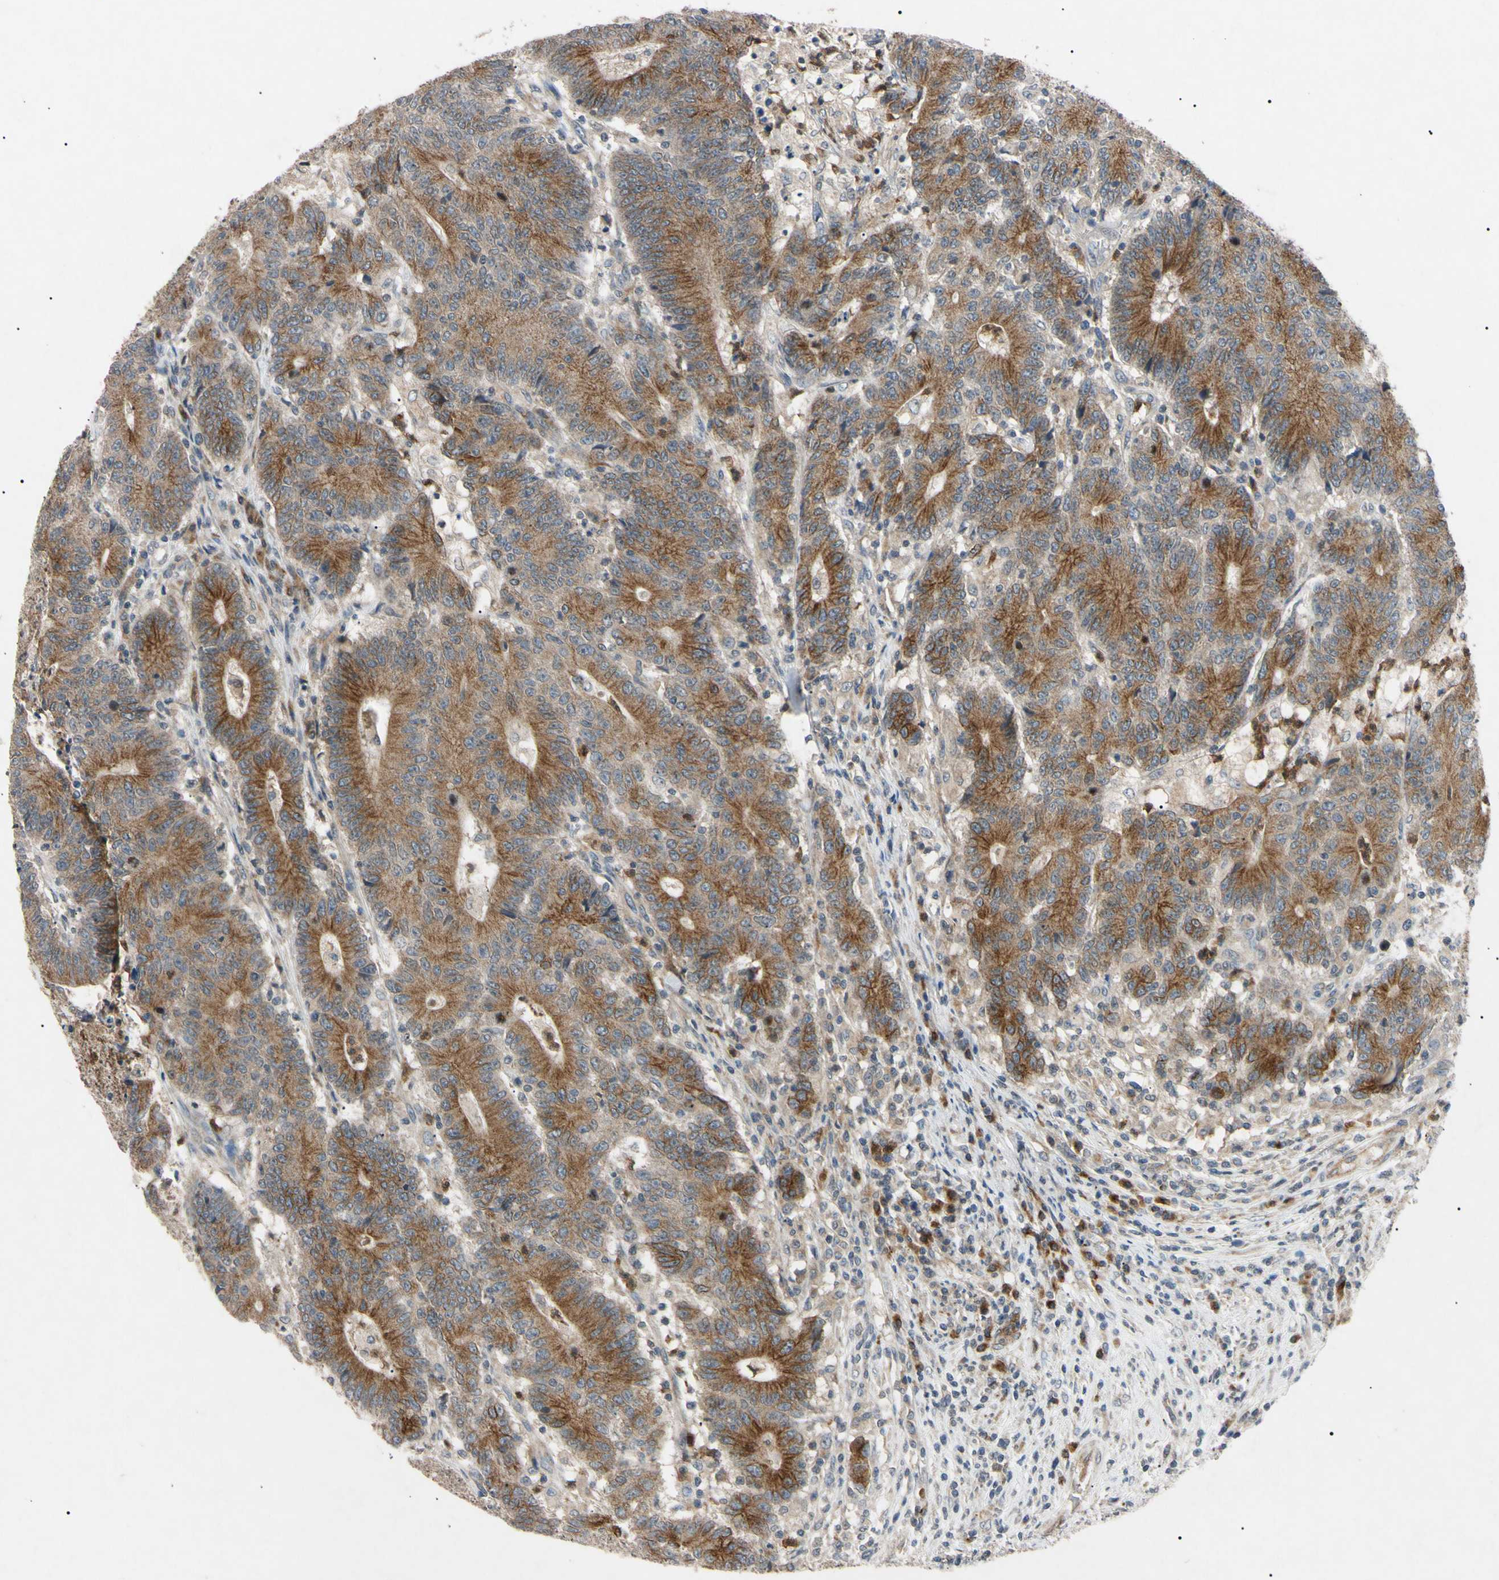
{"staining": {"intensity": "moderate", "quantity": ">75%", "location": "cytoplasmic/membranous"}, "tissue": "colorectal cancer", "cell_type": "Tumor cells", "image_type": "cancer", "snomed": [{"axis": "morphology", "description": "Normal tissue, NOS"}, {"axis": "morphology", "description": "Adenocarcinoma, NOS"}, {"axis": "topography", "description": "Colon"}], "caption": "High-magnification brightfield microscopy of colorectal cancer stained with DAB (brown) and counterstained with hematoxylin (blue). tumor cells exhibit moderate cytoplasmic/membranous positivity is present in about>75% of cells.", "gene": "TUBB4A", "patient": {"sex": "female", "age": 75}}